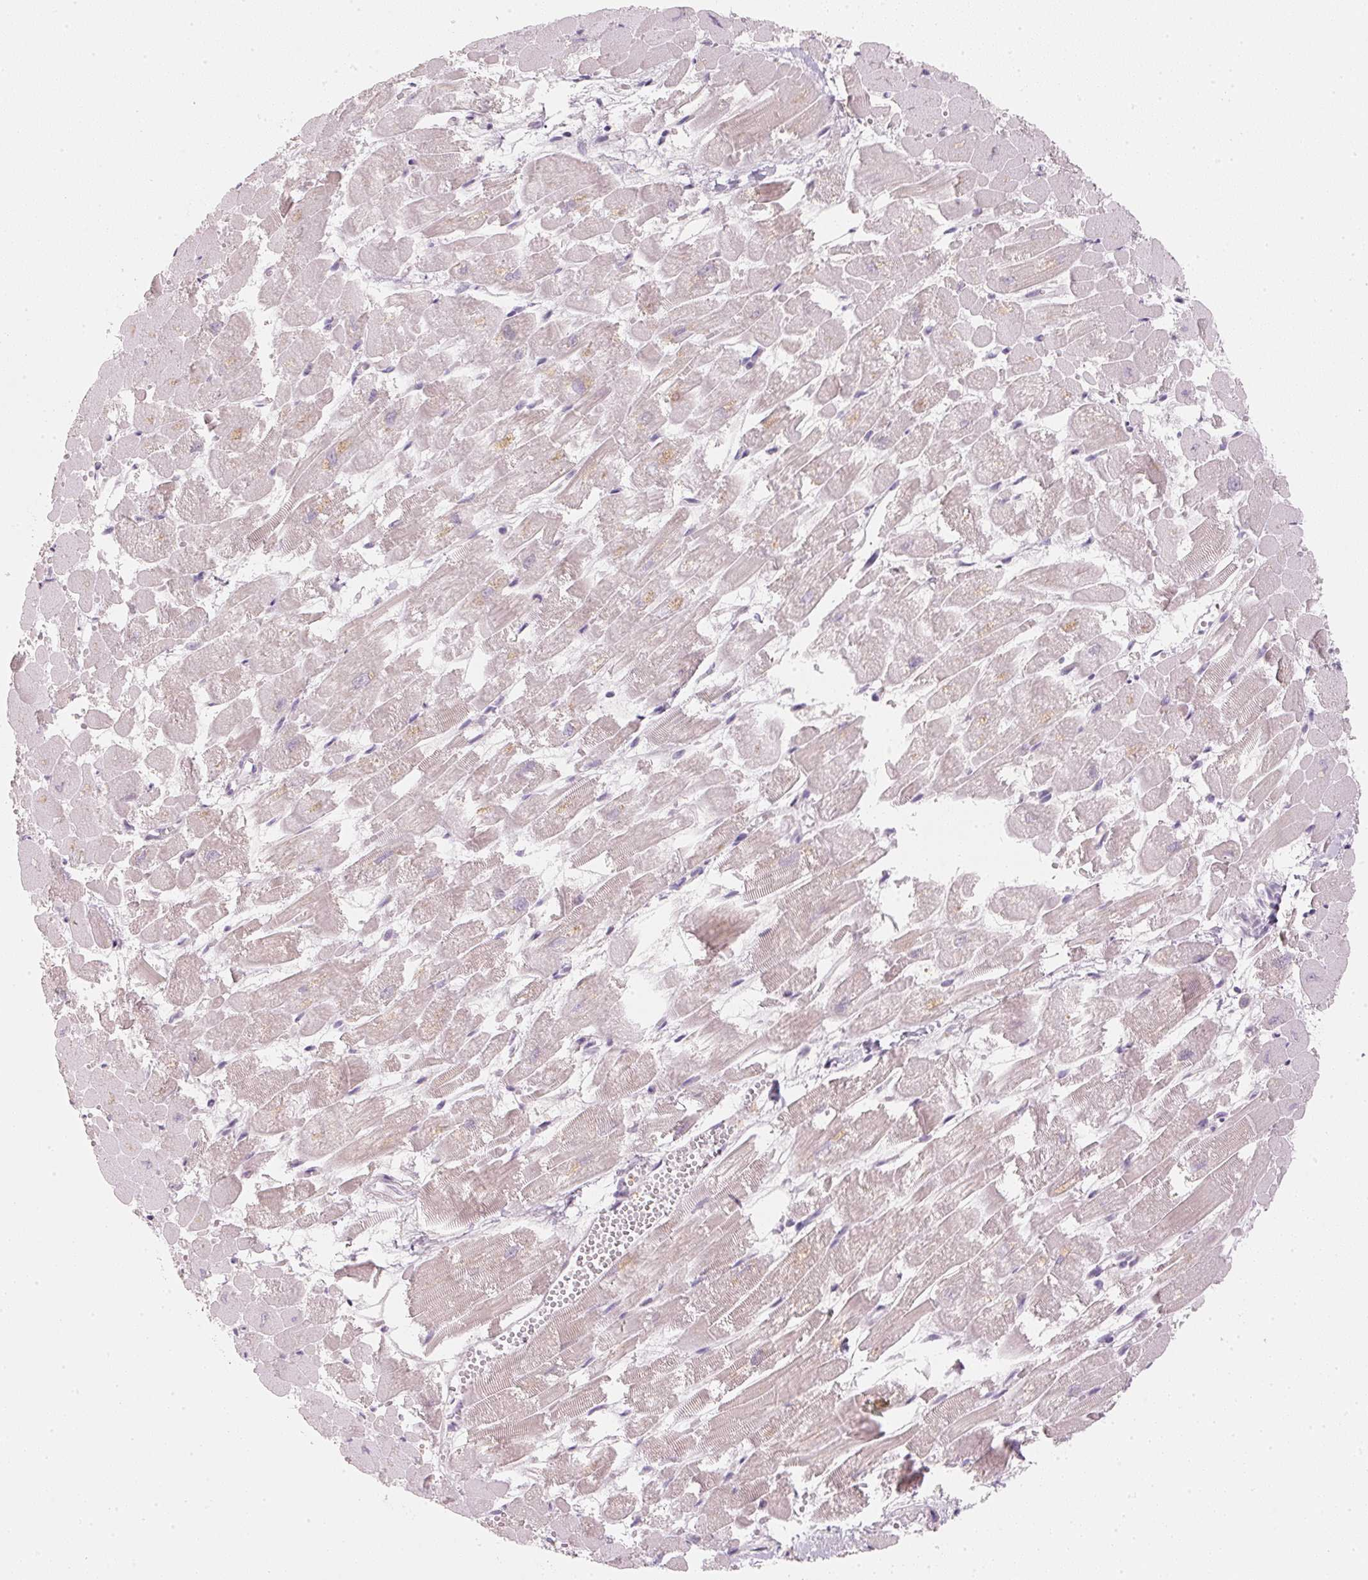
{"staining": {"intensity": "strong", "quantity": "<25%", "location": "cytoplasmic/membranous"}, "tissue": "heart muscle", "cell_type": "Cardiomyocytes", "image_type": "normal", "snomed": [{"axis": "morphology", "description": "Normal tissue, NOS"}, {"axis": "topography", "description": "Heart"}], "caption": "A brown stain labels strong cytoplasmic/membranous staining of a protein in cardiomyocytes of unremarkable human heart muscle. (DAB IHC with brightfield microscopy, high magnification).", "gene": "RMDN2", "patient": {"sex": "female", "age": 52}}